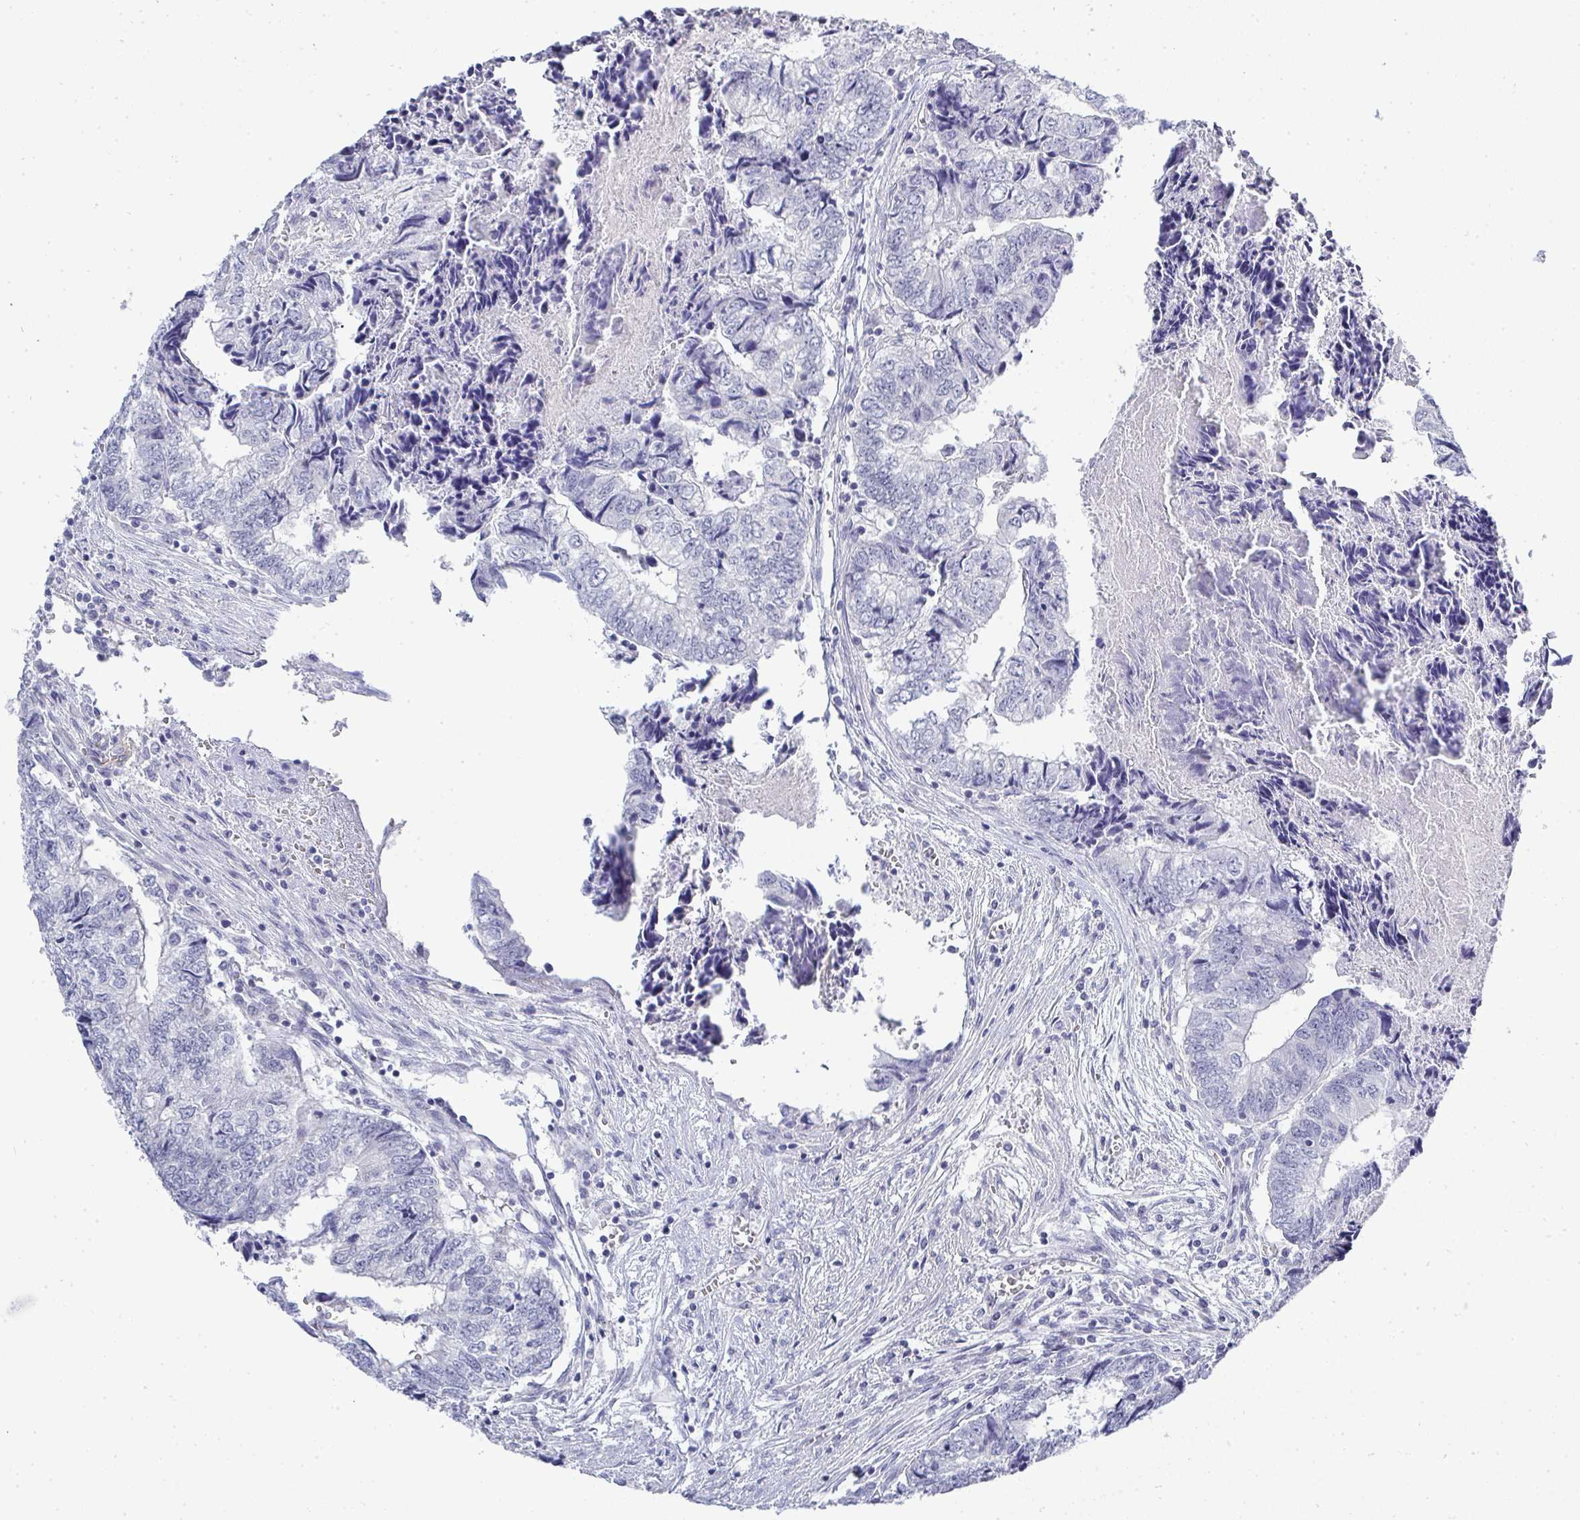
{"staining": {"intensity": "negative", "quantity": "none", "location": "none"}, "tissue": "colorectal cancer", "cell_type": "Tumor cells", "image_type": "cancer", "snomed": [{"axis": "morphology", "description": "Adenocarcinoma, NOS"}, {"axis": "topography", "description": "Colon"}], "caption": "Colorectal cancer (adenocarcinoma) stained for a protein using immunohistochemistry (IHC) demonstrates no staining tumor cells.", "gene": "TMEM82", "patient": {"sex": "male", "age": 86}}